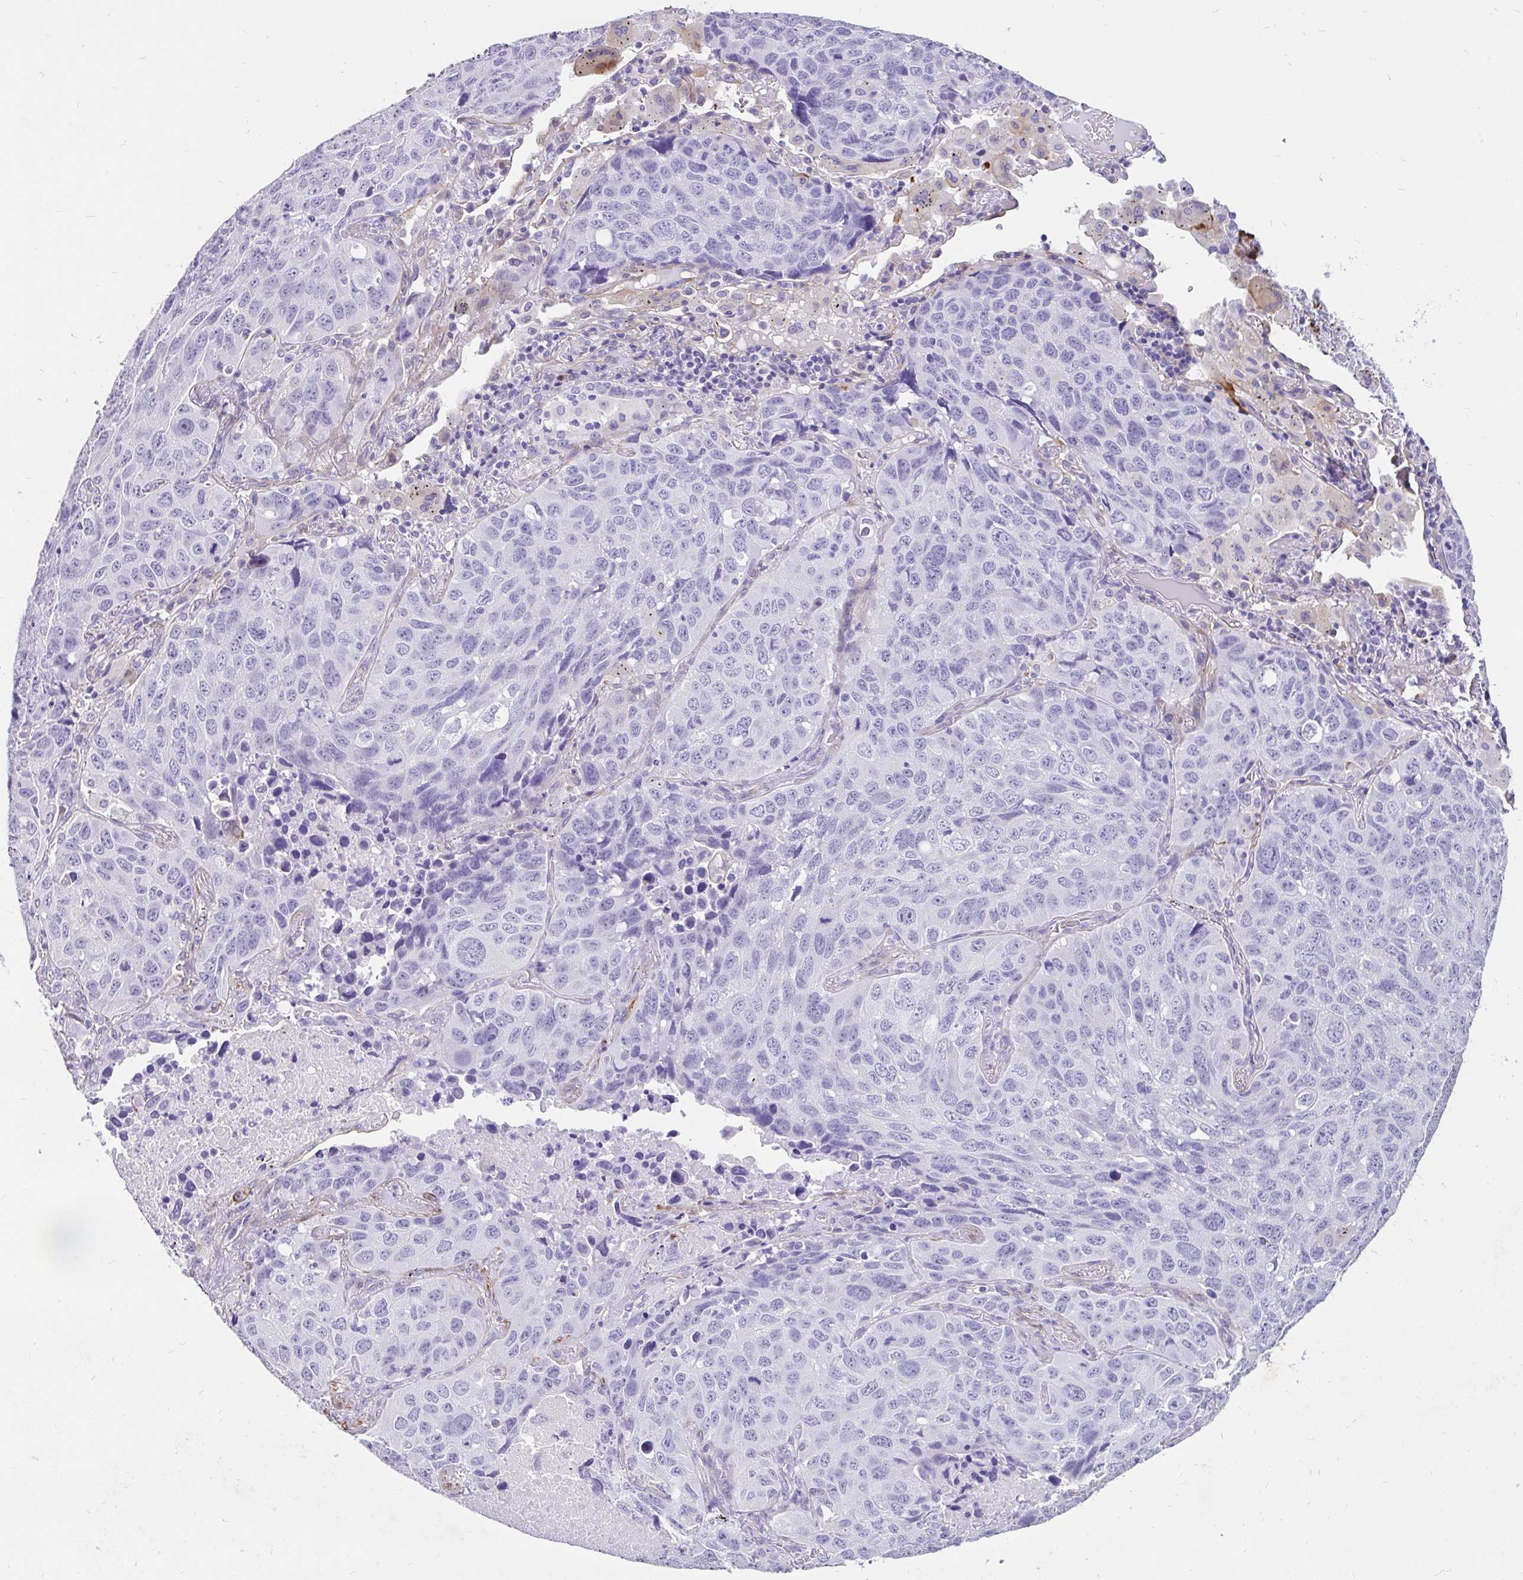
{"staining": {"intensity": "negative", "quantity": "none", "location": "none"}, "tissue": "lung cancer", "cell_type": "Tumor cells", "image_type": "cancer", "snomed": [{"axis": "morphology", "description": "Squamous cell carcinoma, NOS"}, {"axis": "topography", "description": "Lung"}], "caption": "Immunohistochemistry (IHC) of lung cancer (squamous cell carcinoma) displays no staining in tumor cells.", "gene": "EML5", "patient": {"sex": "male", "age": 60}}